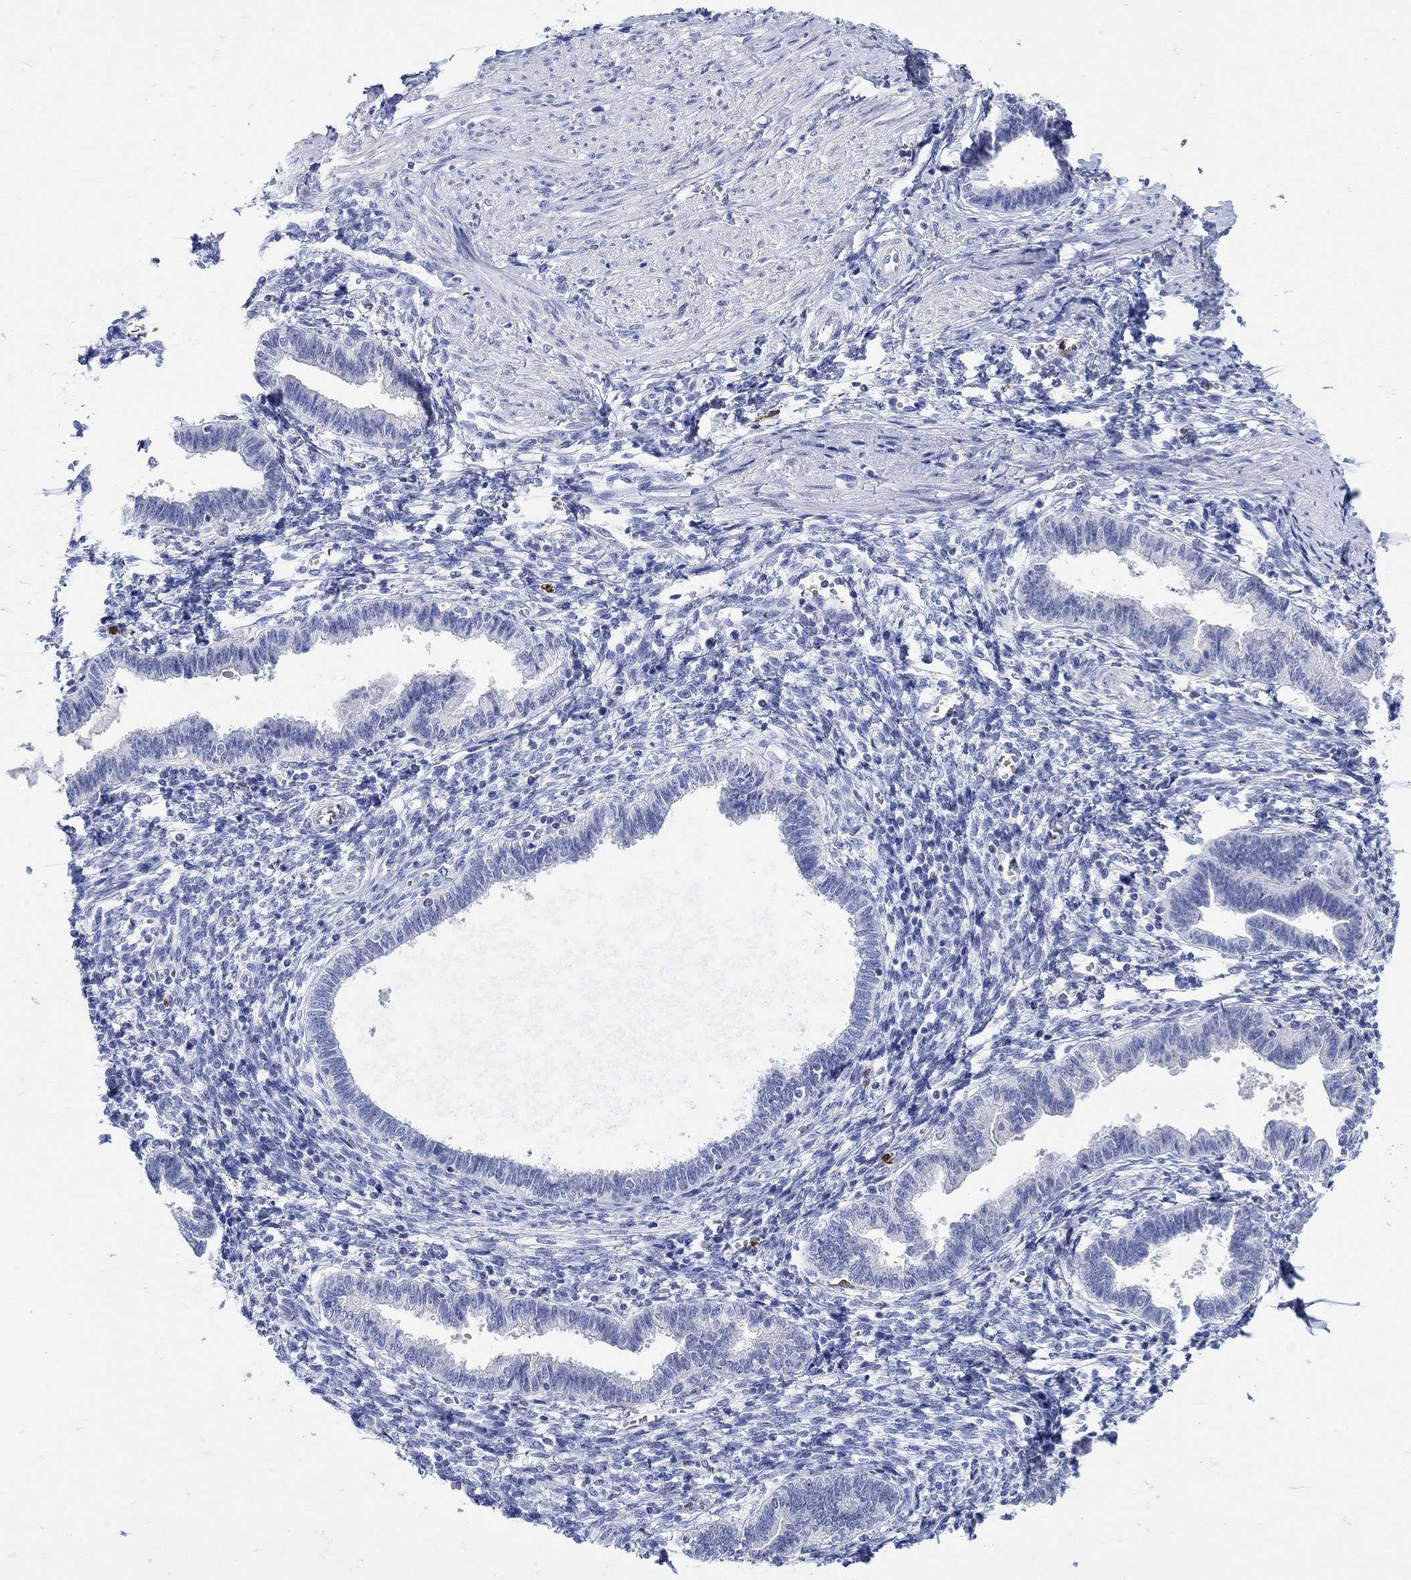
{"staining": {"intensity": "negative", "quantity": "none", "location": "none"}, "tissue": "endometrium", "cell_type": "Cells in endometrial stroma", "image_type": "normal", "snomed": [{"axis": "morphology", "description": "Normal tissue, NOS"}, {"axis": "topography", "description": "Cervix"}, {"axis": "topography", "description": "Endometrium"}], "caption": "This is an IHC photomicrograph of unremarkable endometrium. There is no positivity in cells in endometrial stroma.", "gene": "LINGO3", "patient": {"sex": "female", "age": 37}}